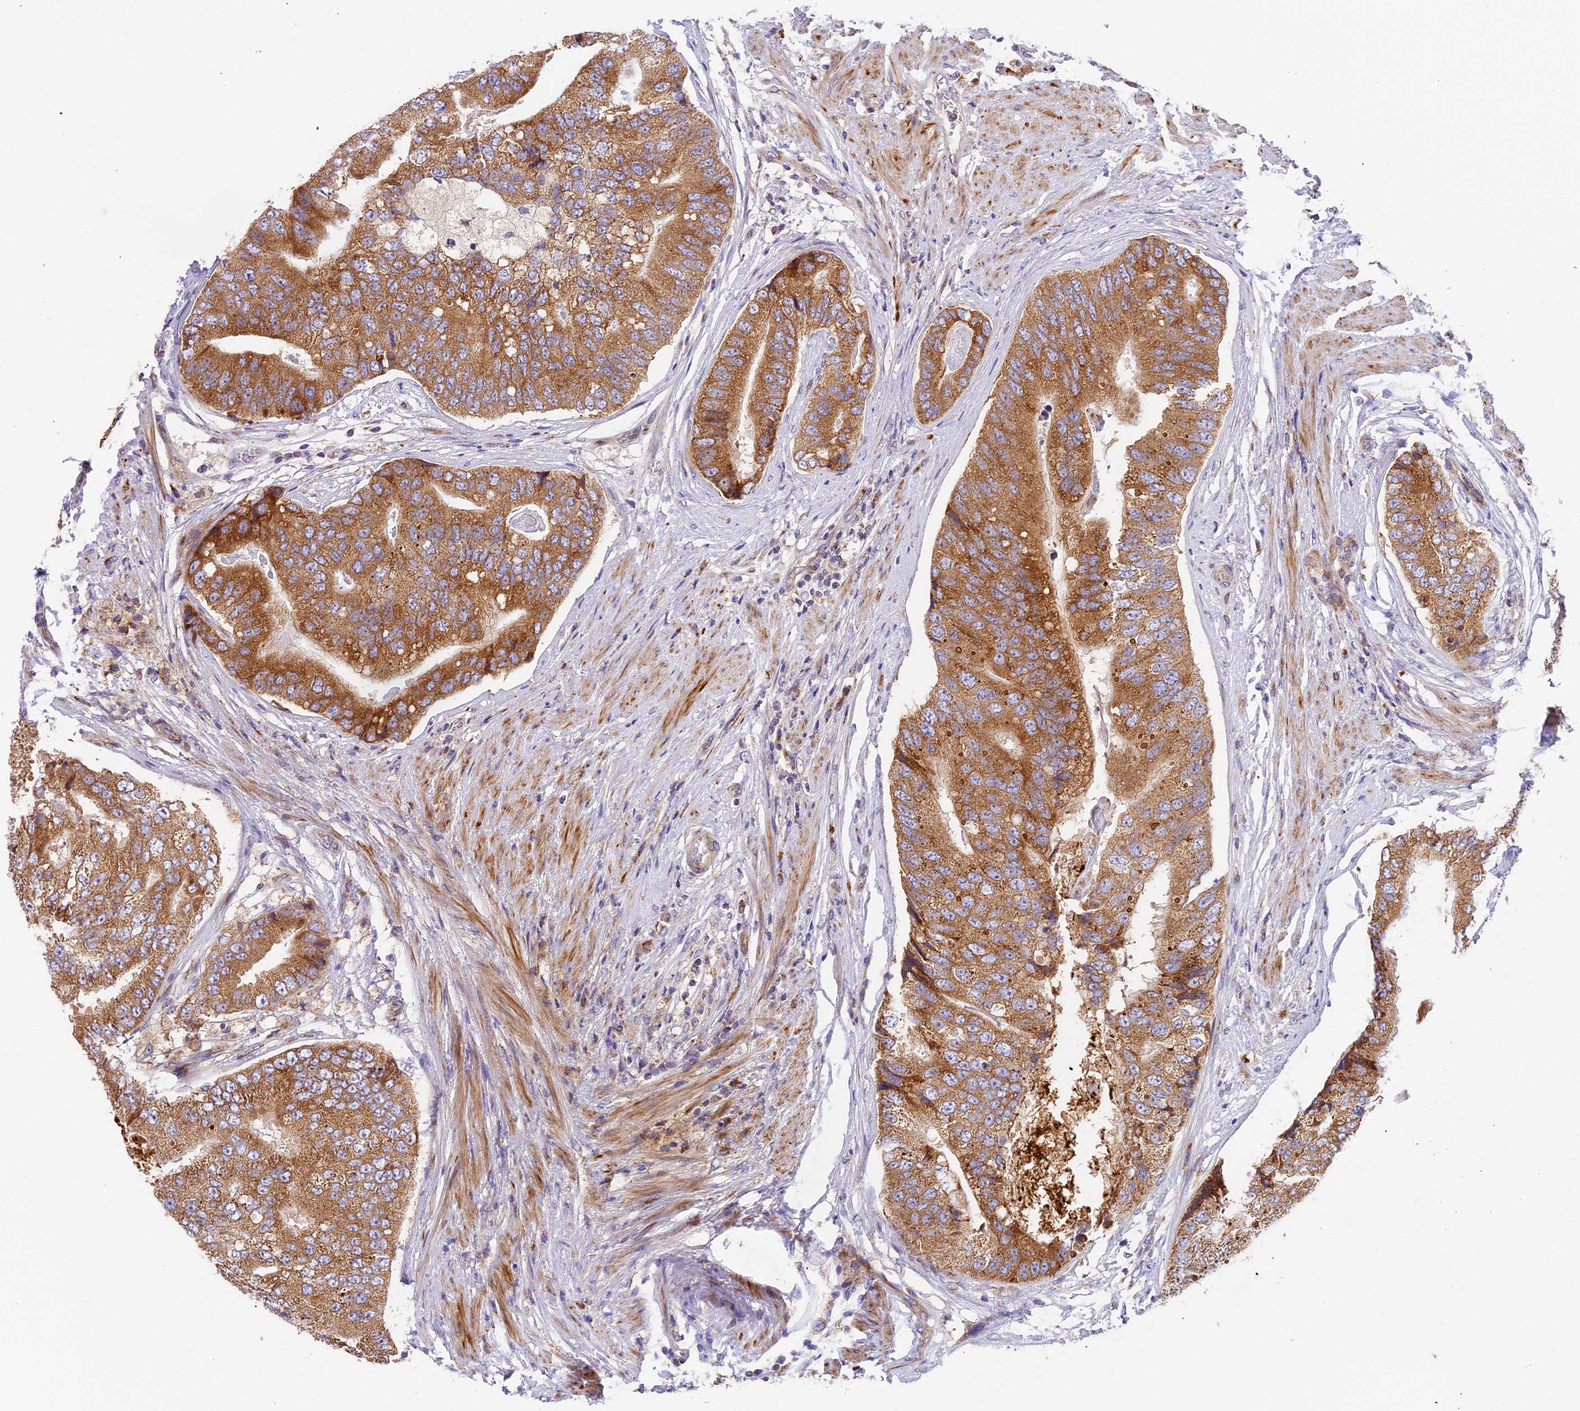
{"staining": {"intensity": "moderate", "quantity": ">75%", "location": "cytoplasmic/membranous"}, "tissue": "prostate cancer", "cell_type": "Tumor cells", "image_type": "cancer", "snomed": [{"axis": "morphology", "description": "Adenocarcinoma, High grade"}, {"axis": "topography", "description": "Prostate"}], "caption": "DAB immunohistochemical staining of prostate adenocarcinoma (high-grade) demonstrates moderate cytoplasmic/membranous protein expression in approximately >75% of tumor cells.", "gene": "MRAS", "patient": {"sex": "male", "age": 70}}